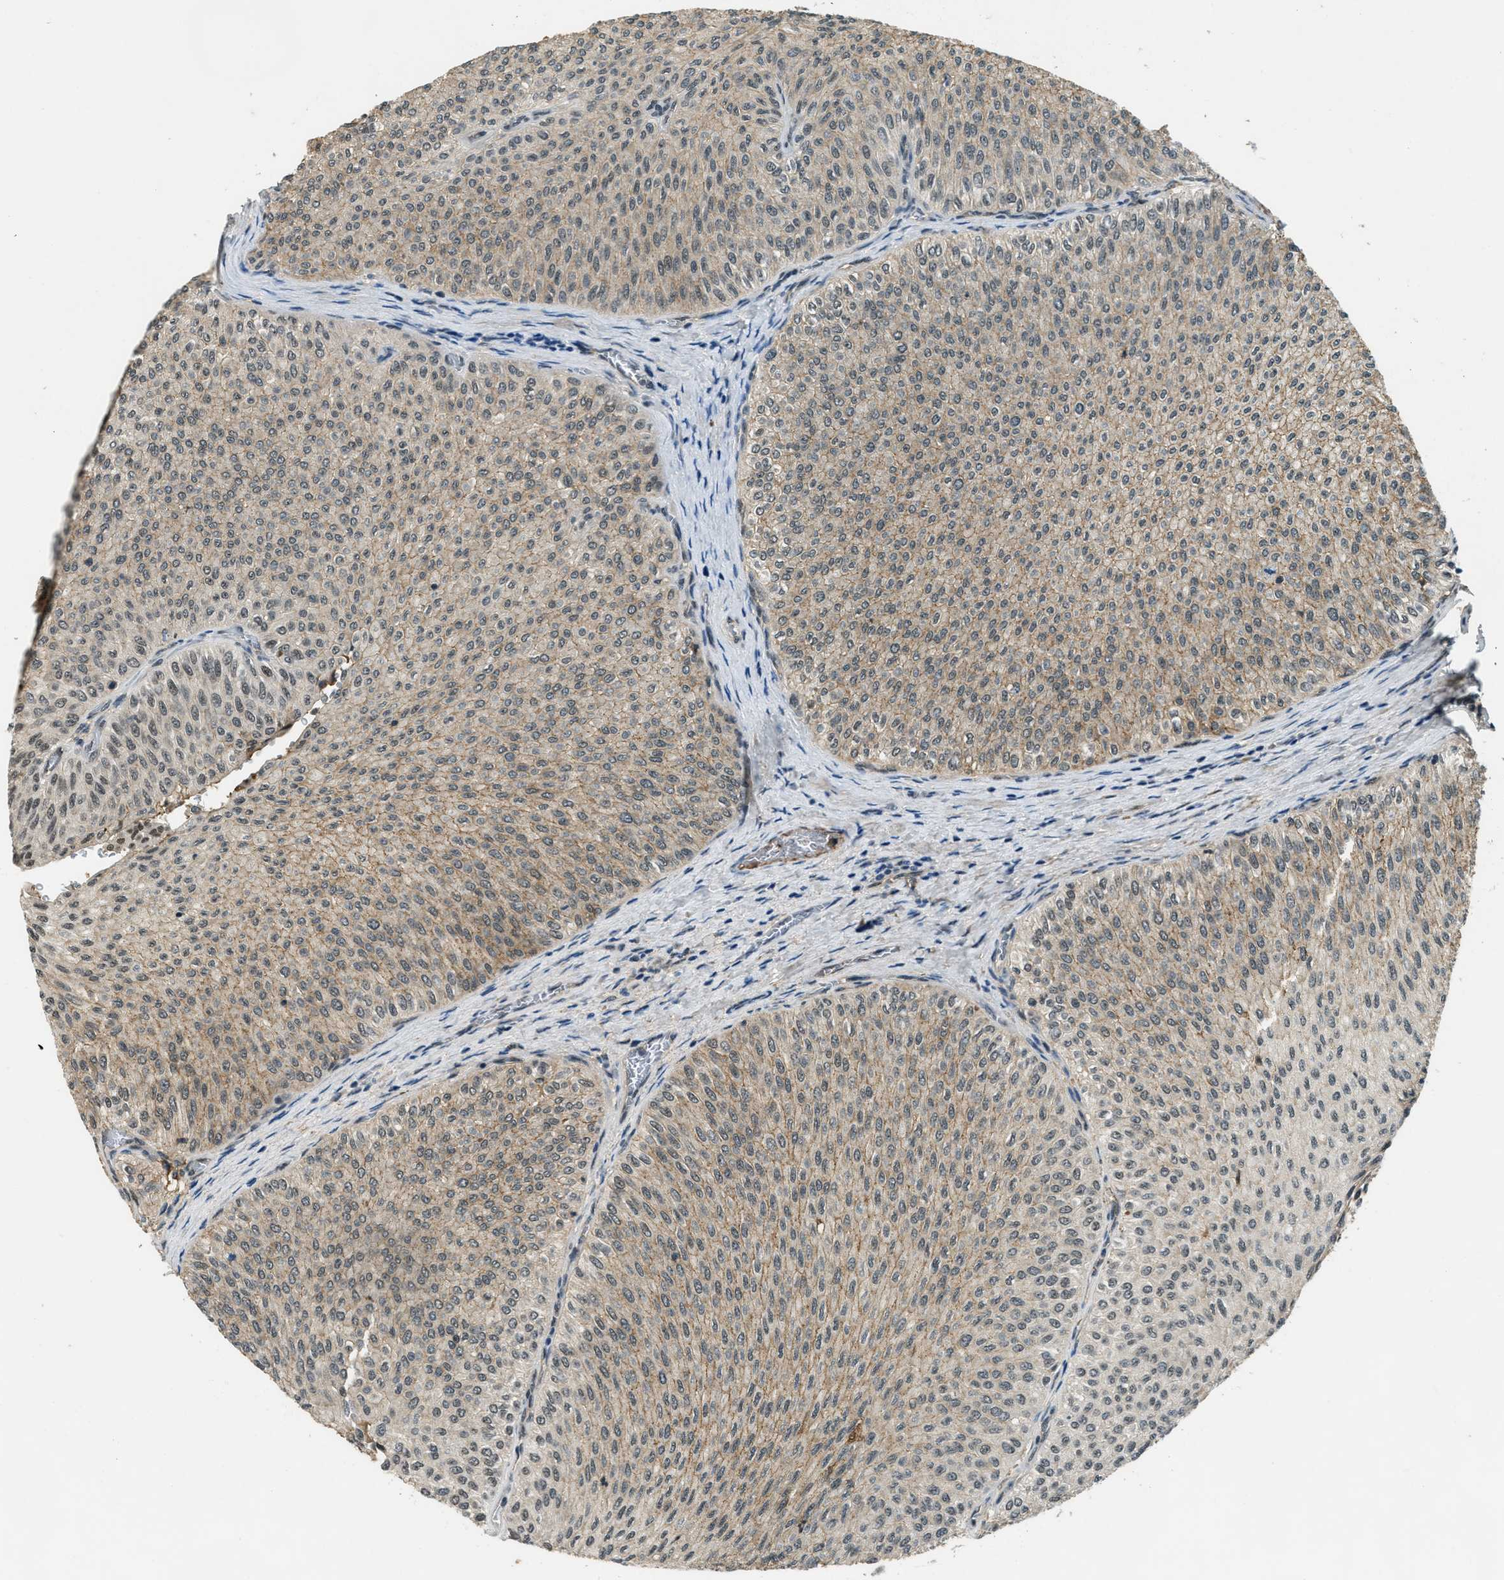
{"staining": {"intensity": "weak", "quantity": ">75%", "location": "cytoplasmic/membranous"}, "tissue": "urothelial cancer", "cell_type": "Tumor cells", "image_type": "cancer", "snomed": [{"axis": "morphology", "description": "Urothelial carcinoma, Low grade"}, {"axis": "topography", "description": "Urinary bladder"}], "caption": "Protein staining of urothelial cancer tissue reveals weak cytoplasmic/membranous positivity in approximately >75% of tumor cells.", "gene": "ZNF148", "patient": {"sex": "male", "age": 78}}